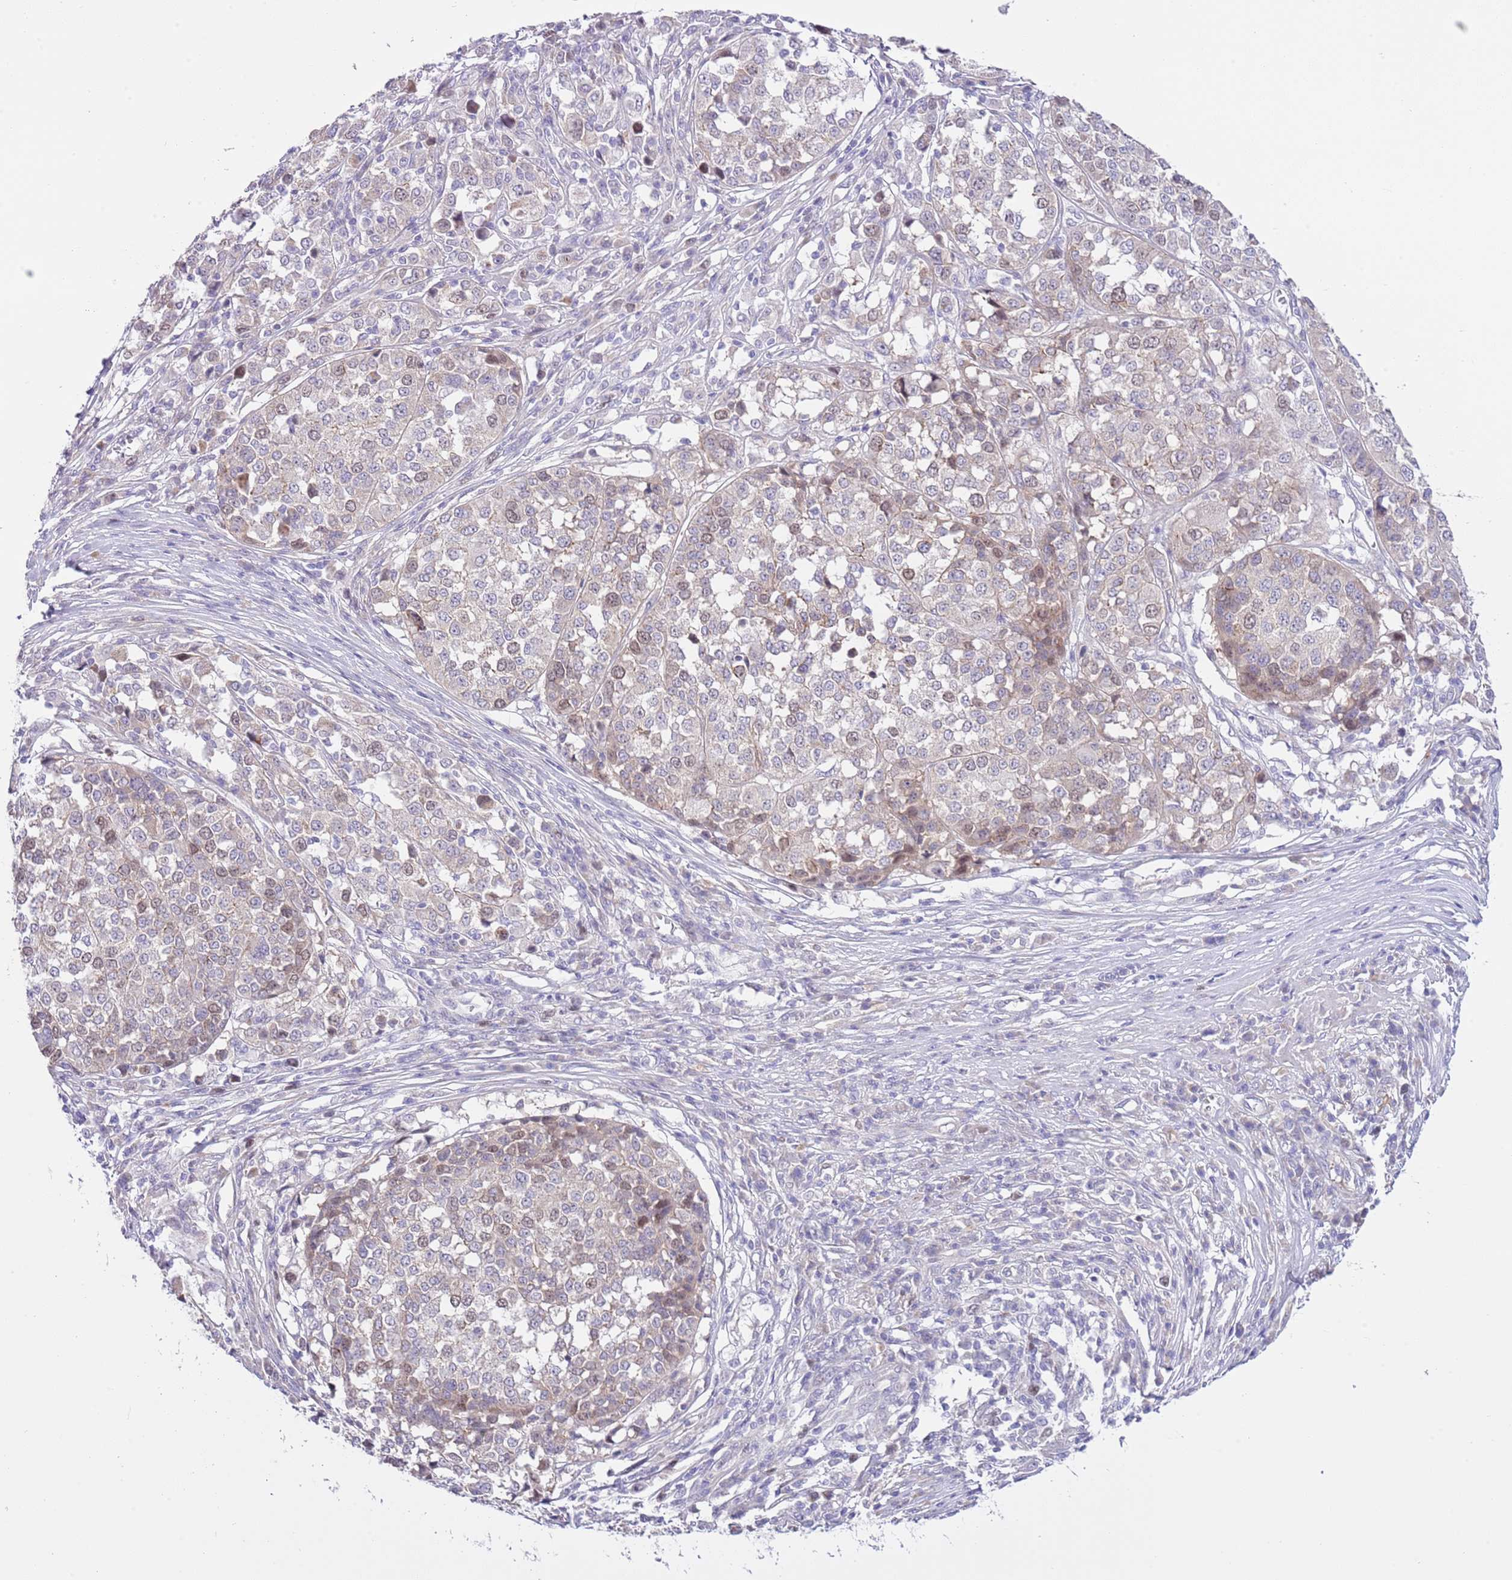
{"staining": {"intensity": "weak", "quantity": "<25%", "location": "nuclear"}, "tissue": "melanoma", "cell_type": "Tumor cells", "image_type": "cancer", "snomed": [{"axis": "morphology", "description": "Malignant melanoma, Metastatic site"}, {"axis": "topography", "description": "Lymph node"}], "caption": "Image shows no significant protein staining in tumor cells of melanoma.", "gene": "FBRSL1", "patient": {"sex": "male", "age": 44}}